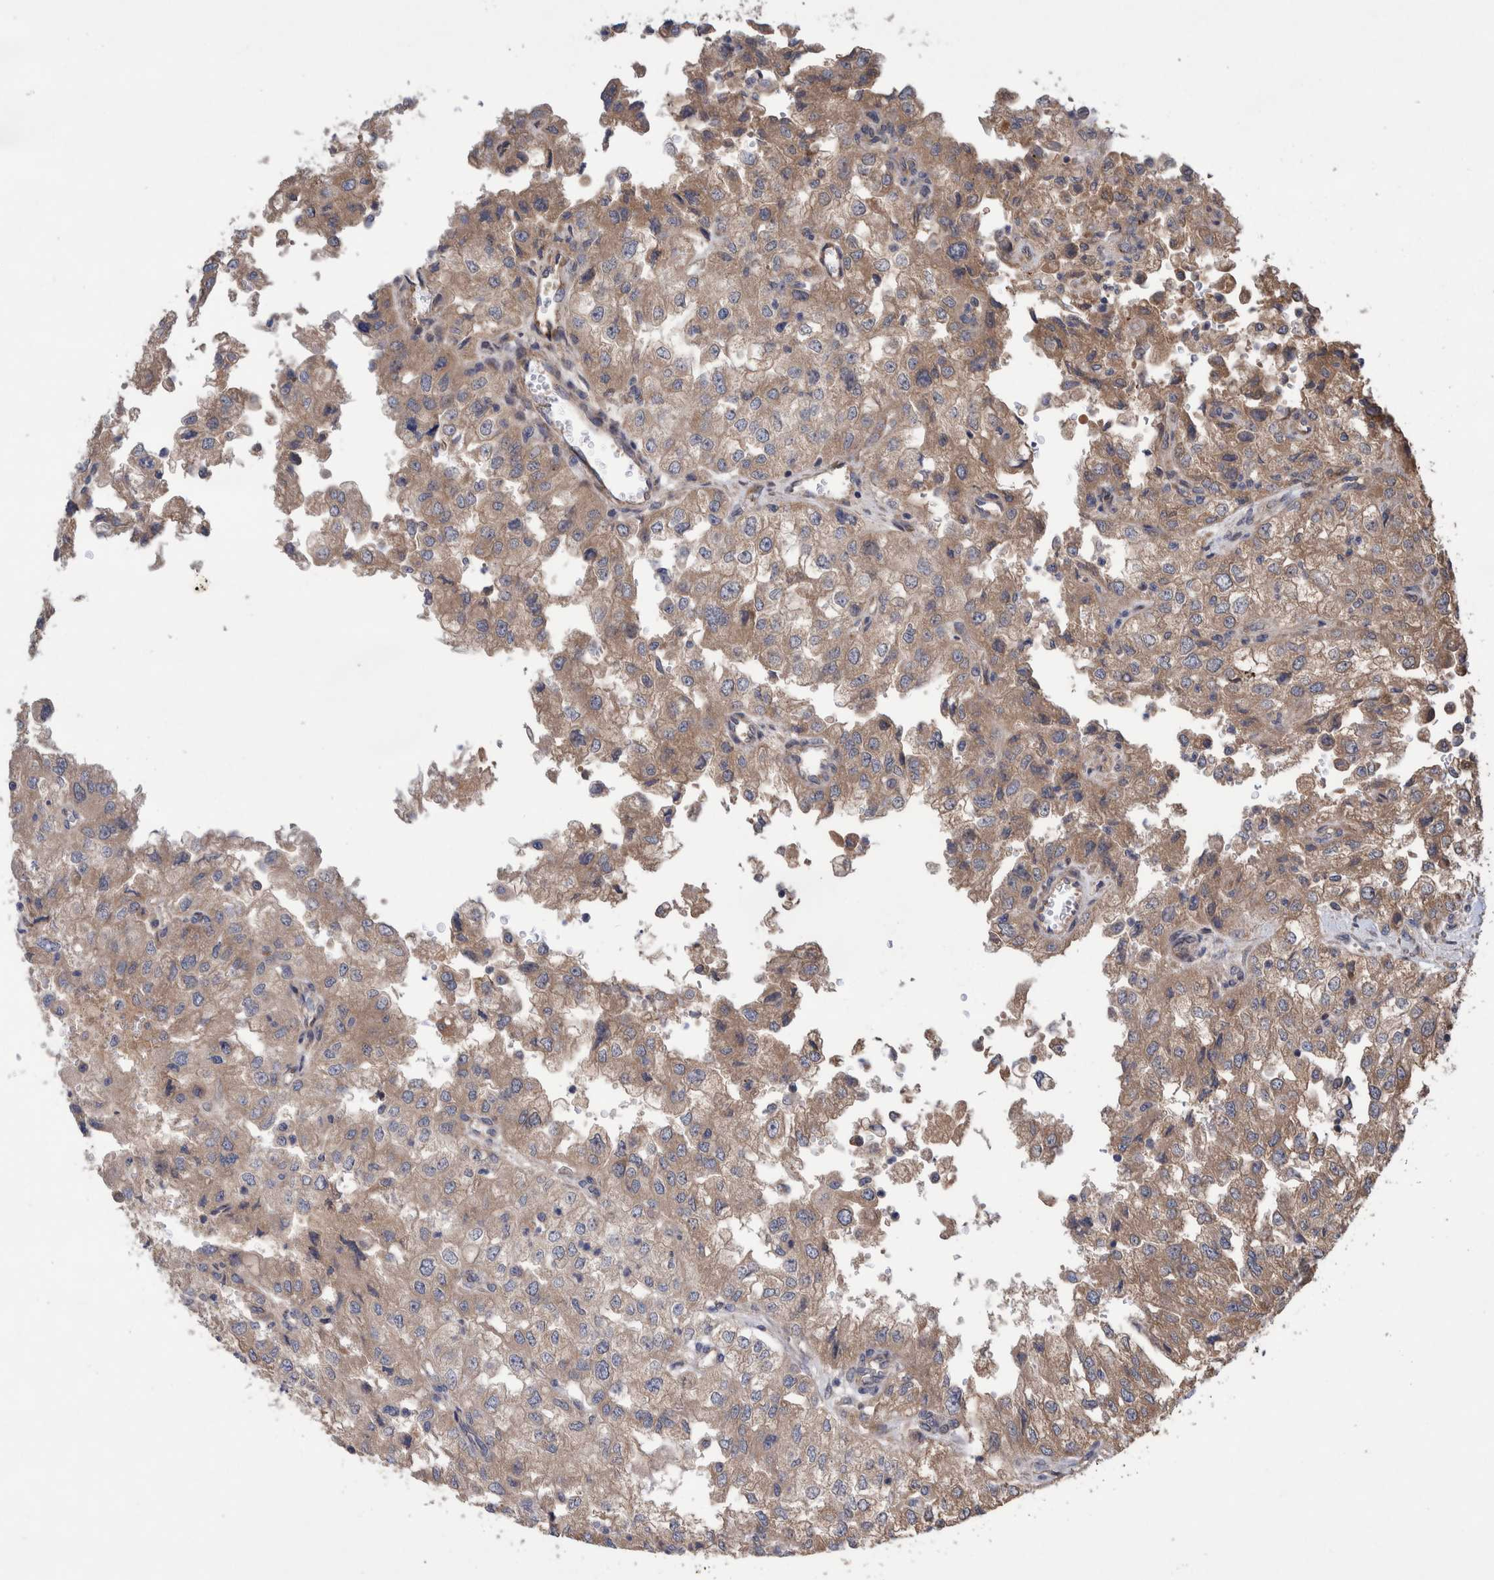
{"staining": {"intensity": "weak", "quantity": "25%-75%", "location": "cytoplasmic/membranous"}, "tissue": "renal cancer", "cell_type": "Tumor cells", "image_type": "cancer", "snomed": [{"axis": "morphology", "description": "Adenocarcinoma, NOS"}, {"axis": "topography", "description": "Kidney"}], "caption": "A low amount of weak cytoplasmic/membranous positivity is present in about 25%-75% of tumor cells in adenocarcinoma (renal) tissue.", "gene": "PIK3R6", "patient": {"sex": "female", "age": 54}}